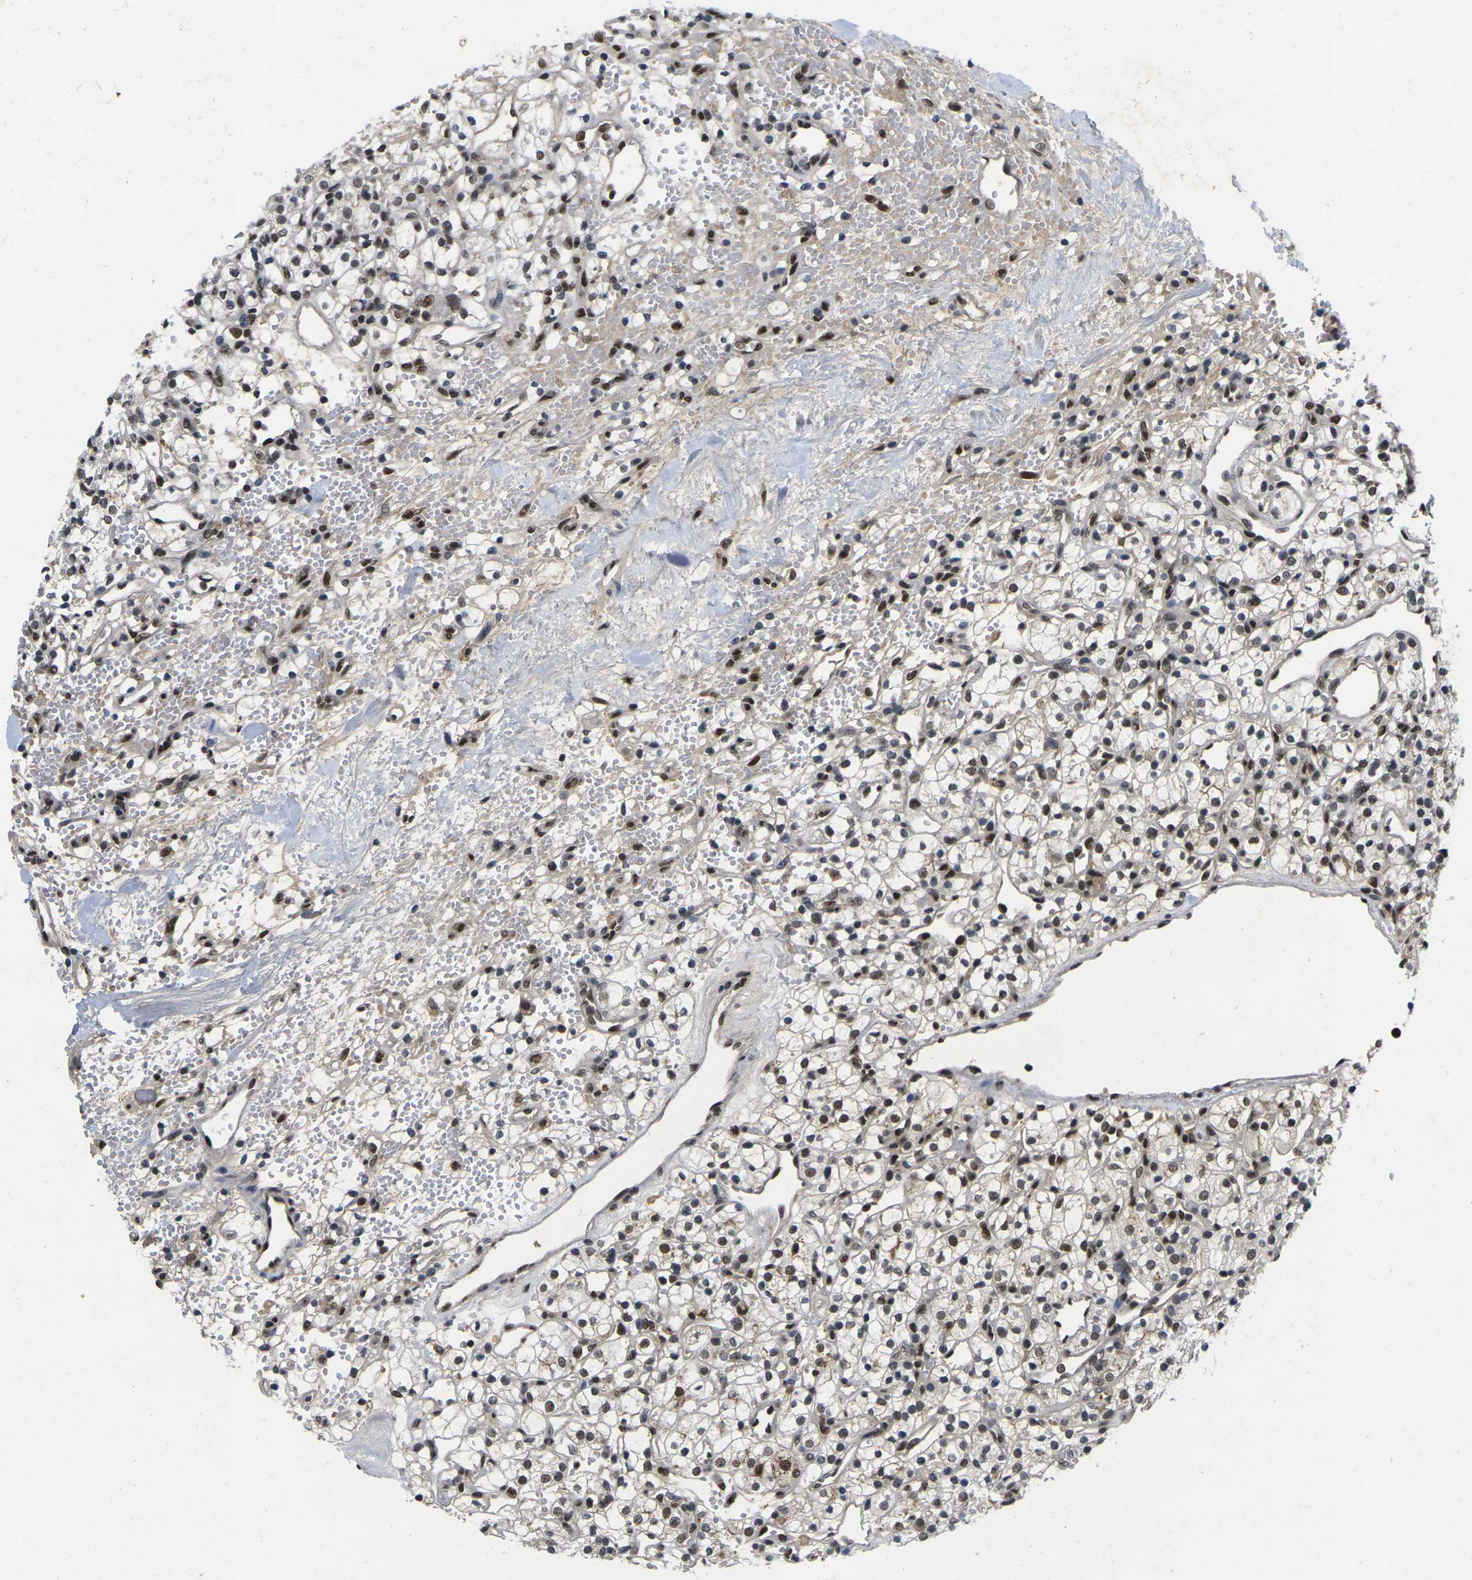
{"staining": {"intensity": "strong", "quantity": ">75%", "location": "nuclear"}, "tissue": "renal cancer", "cell_type": "Tumor cells", "image_type": "cancer", "snomed": [{"axis": "morphology", "description": "Adenocarcinoma, NOS"}, {"axis": "topography", "description": "Kidney"}], "caption": "Strong nuclear protein positivity is appreciated in about >75% of tumor cells in renal cancer (adenocarcinoma).", "gene": "GTF2E1", "patient": {"sex": "female", "age": 60}}